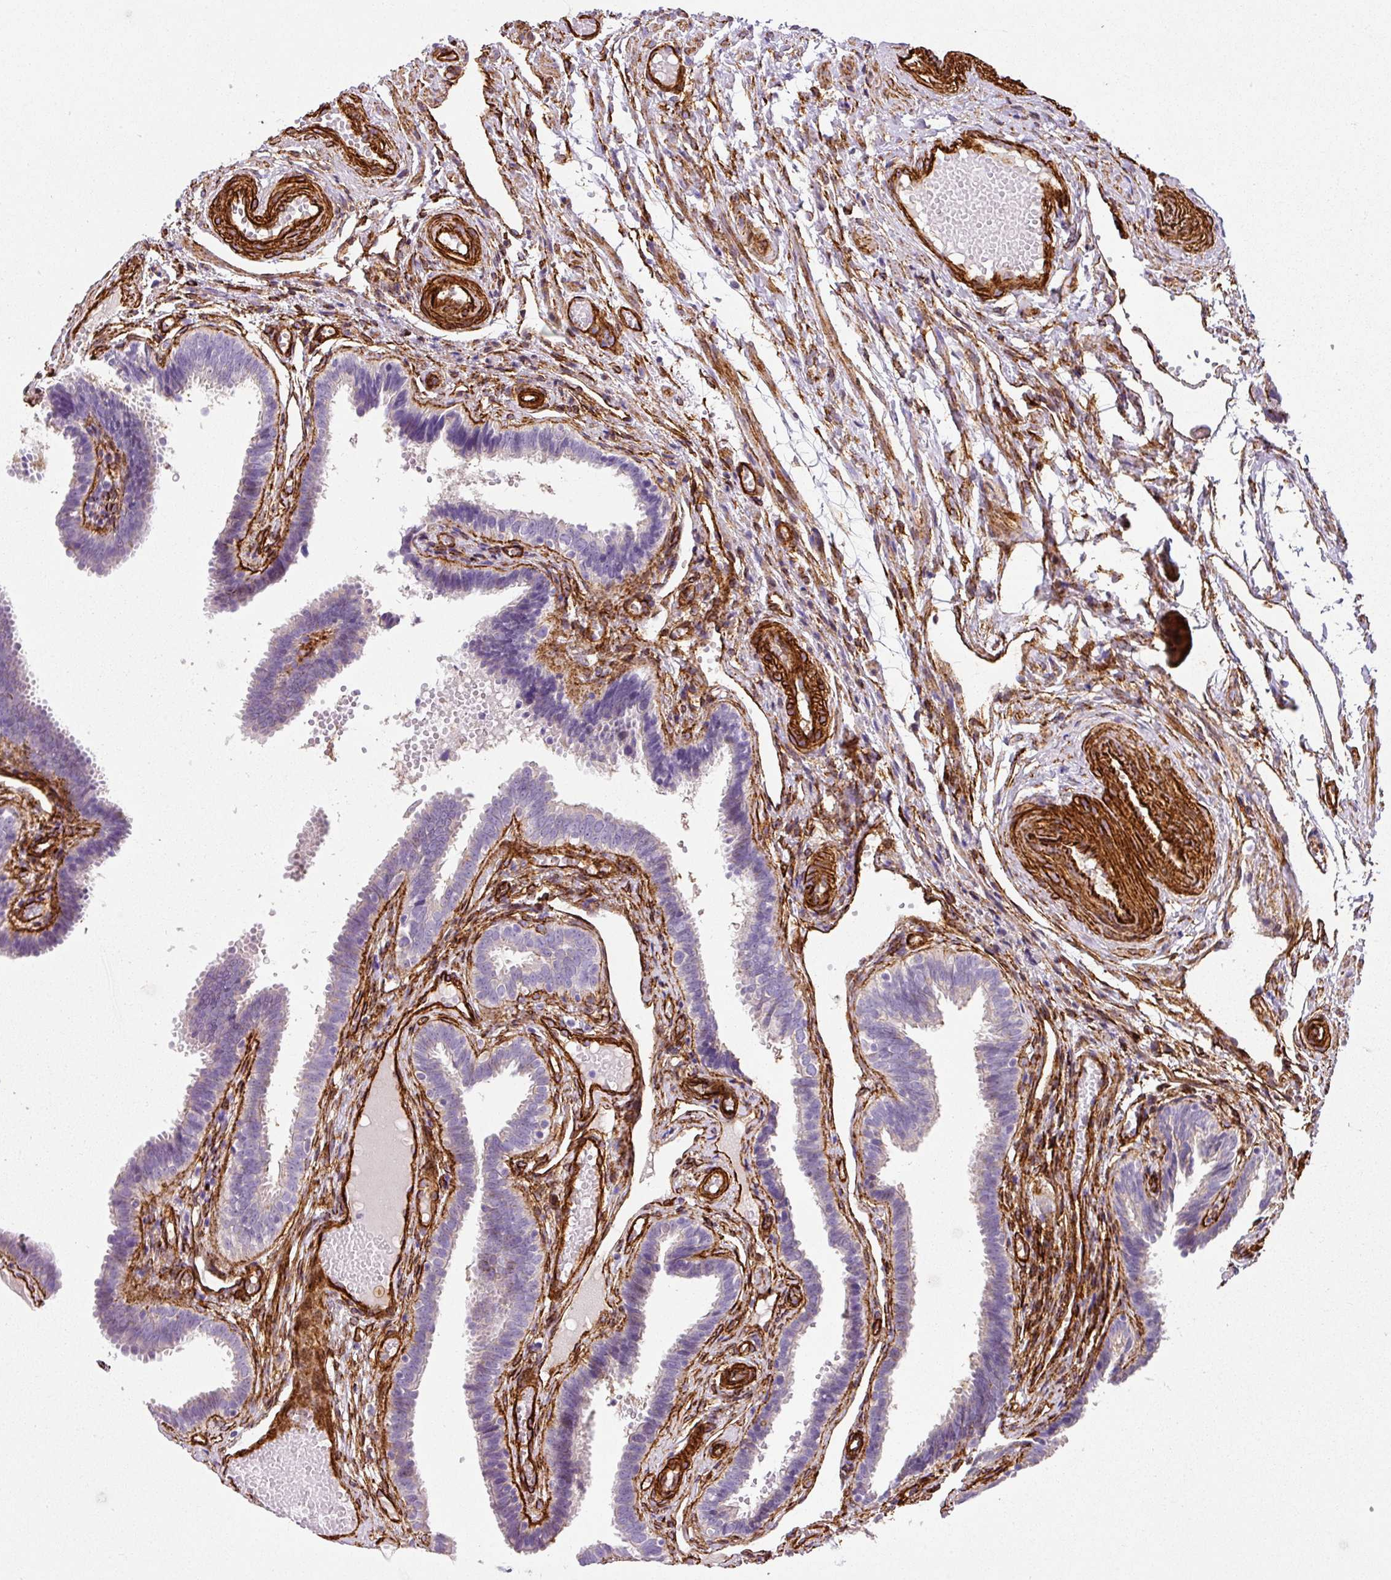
{"staining": {"intensity": "weak", "quantity": "<25%", "location": "cytoplasmic/membranous"}, "tissue": "fallopian tube", "cell_type": "Glandular cells", "image_type": "normal", "snomed": [{"axis": "morphology", "description": "Normal tissue, NOS"}, {"axis": "topography", "description": "Fallopian tube"}], "caption": "This image is of unremarkable fallopian tube stained with immunohistochemistry to label a protein in brown with the nuclei are counter-stained blue. There is no expression in glandular cells.", "gene": "SLC25A17", "patient": {"sex": "female", "age": 37}}